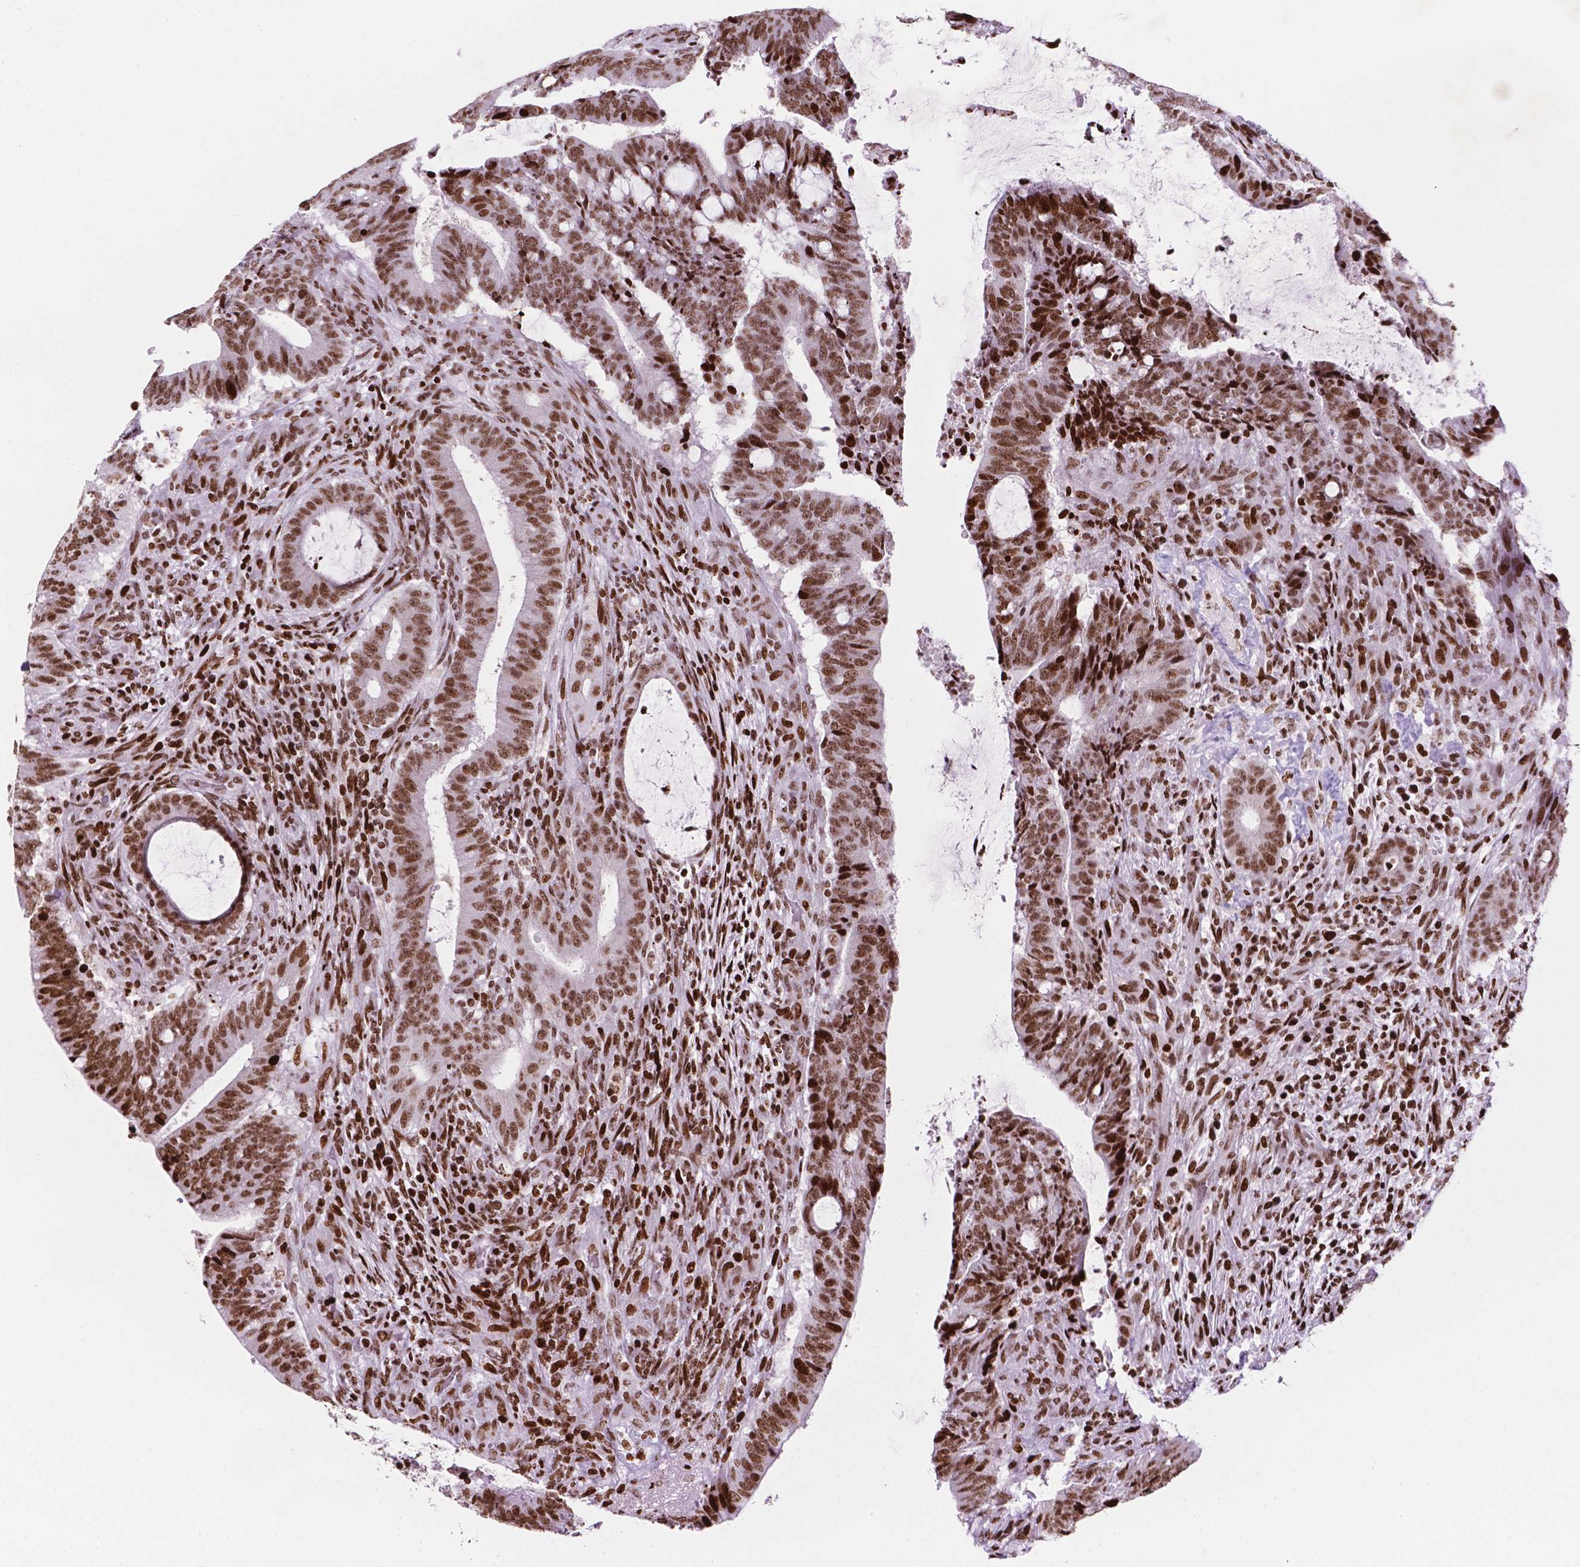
{"staining": {"intensity": "moderate", "quantity": ">75%", "location": "nuclear"}, "tissue": "colorectal cancer", "cell_type": "Tumor cells", "image_type": "cancer", "snomed": [{"axis": "morphology", "description": "Adenocarcinoma, NOS"}, {"axis": "topography", "description": "Colon"}], "caption": "DAB (3,3'-diaminobenzidine) immunohistochemical staining of colorectal adenocarcinoma reveals moderate nuclear protein staining in about >75% of tumor cells.", "gene": "TMEM250", "patient": {"sex": "female", "age": 43}}